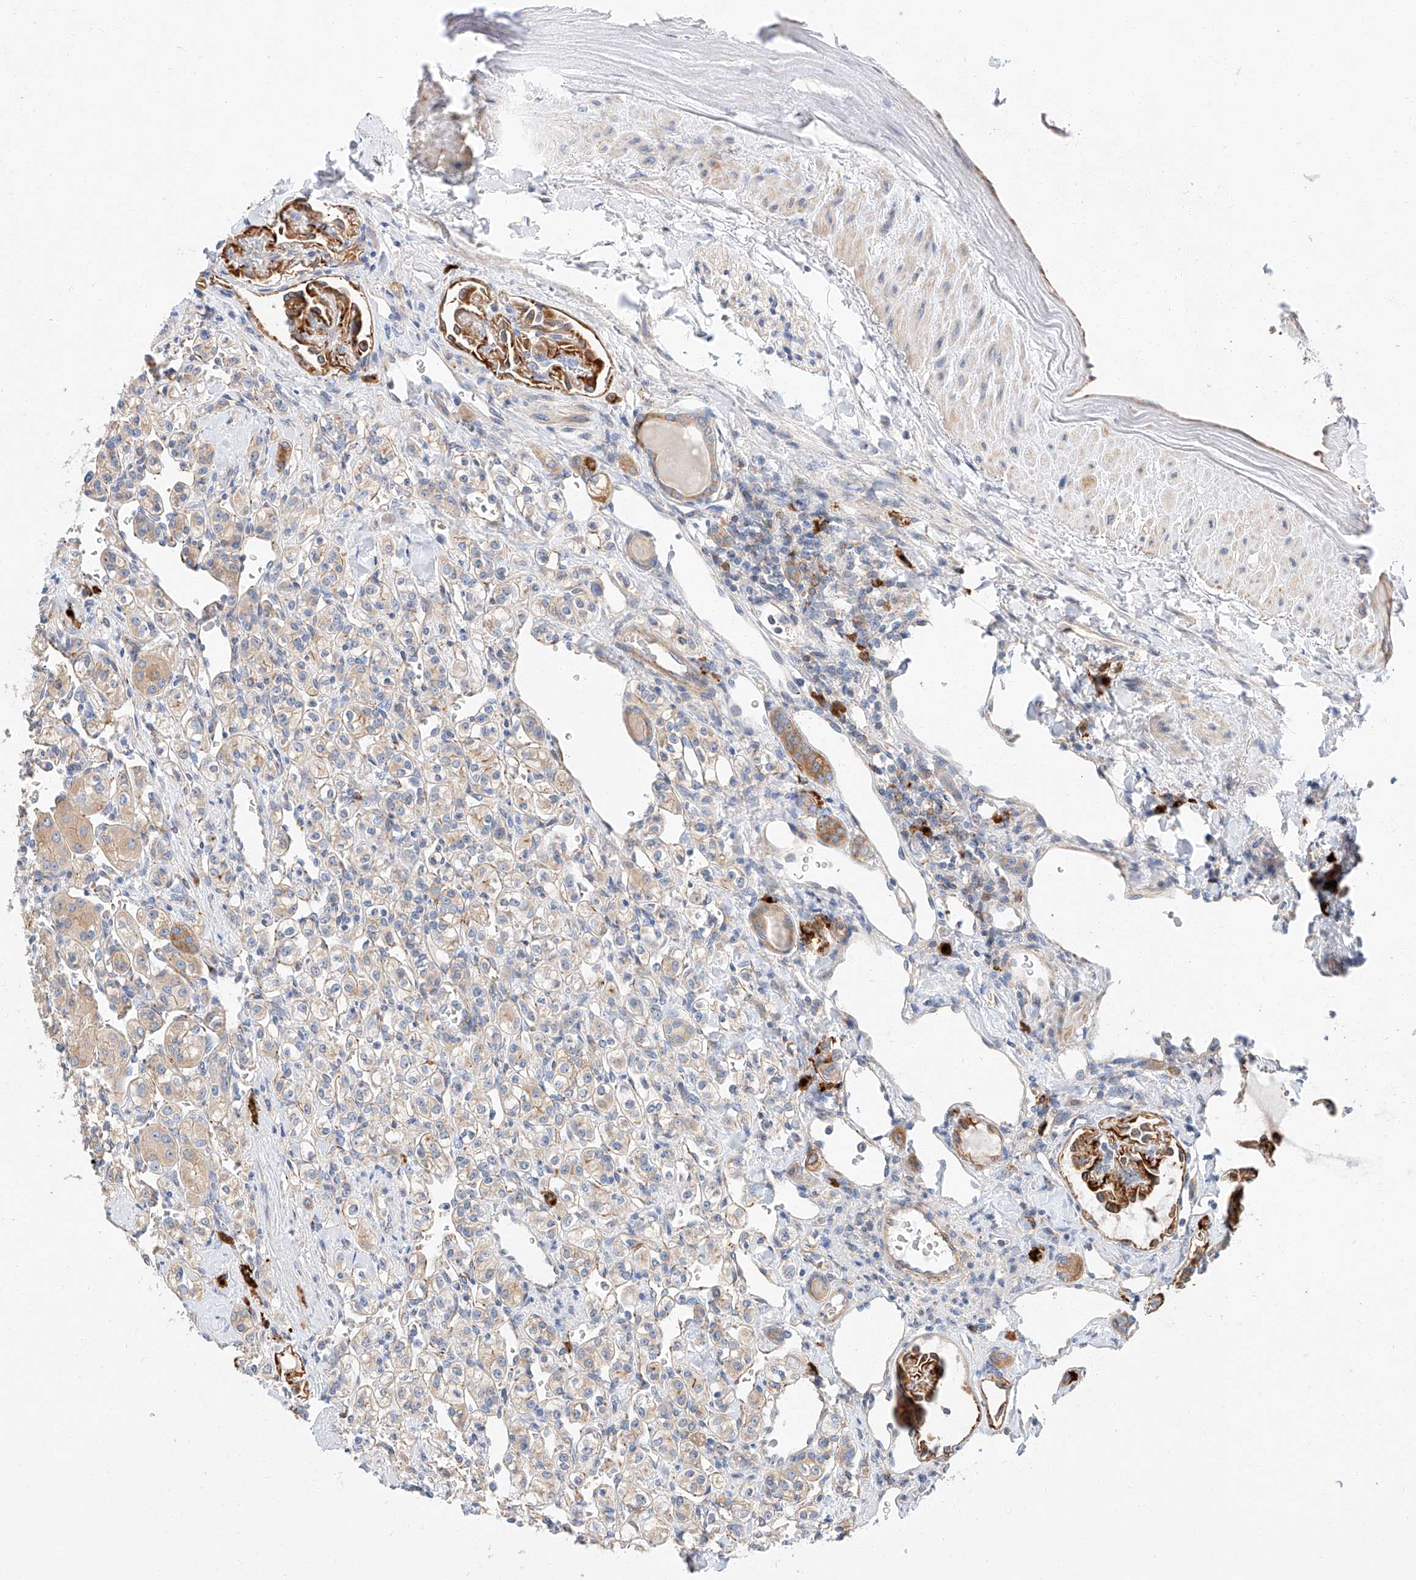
{"staining": {"intensity": "weak", "quantity": "25%-75%", "location": "cytoplasmic/membranous"}, "tissue": "renal cancer", "cell_type": "Tumor cells", "image_type": "cancer", "snomed": [{"axis": "morphology", "description": "Adenocarcinoma, NOS"}, {"axis": "topography", "description": "Kidney"}], "caption": "Tumor cells demonstrate low levels of weak cytoplasmic/membranous expression in approximately 25%-75% of cells in human adenocarcinoma (renal).", "gene": "GLMN", "patient": {"sex": "male", "age": 77}}